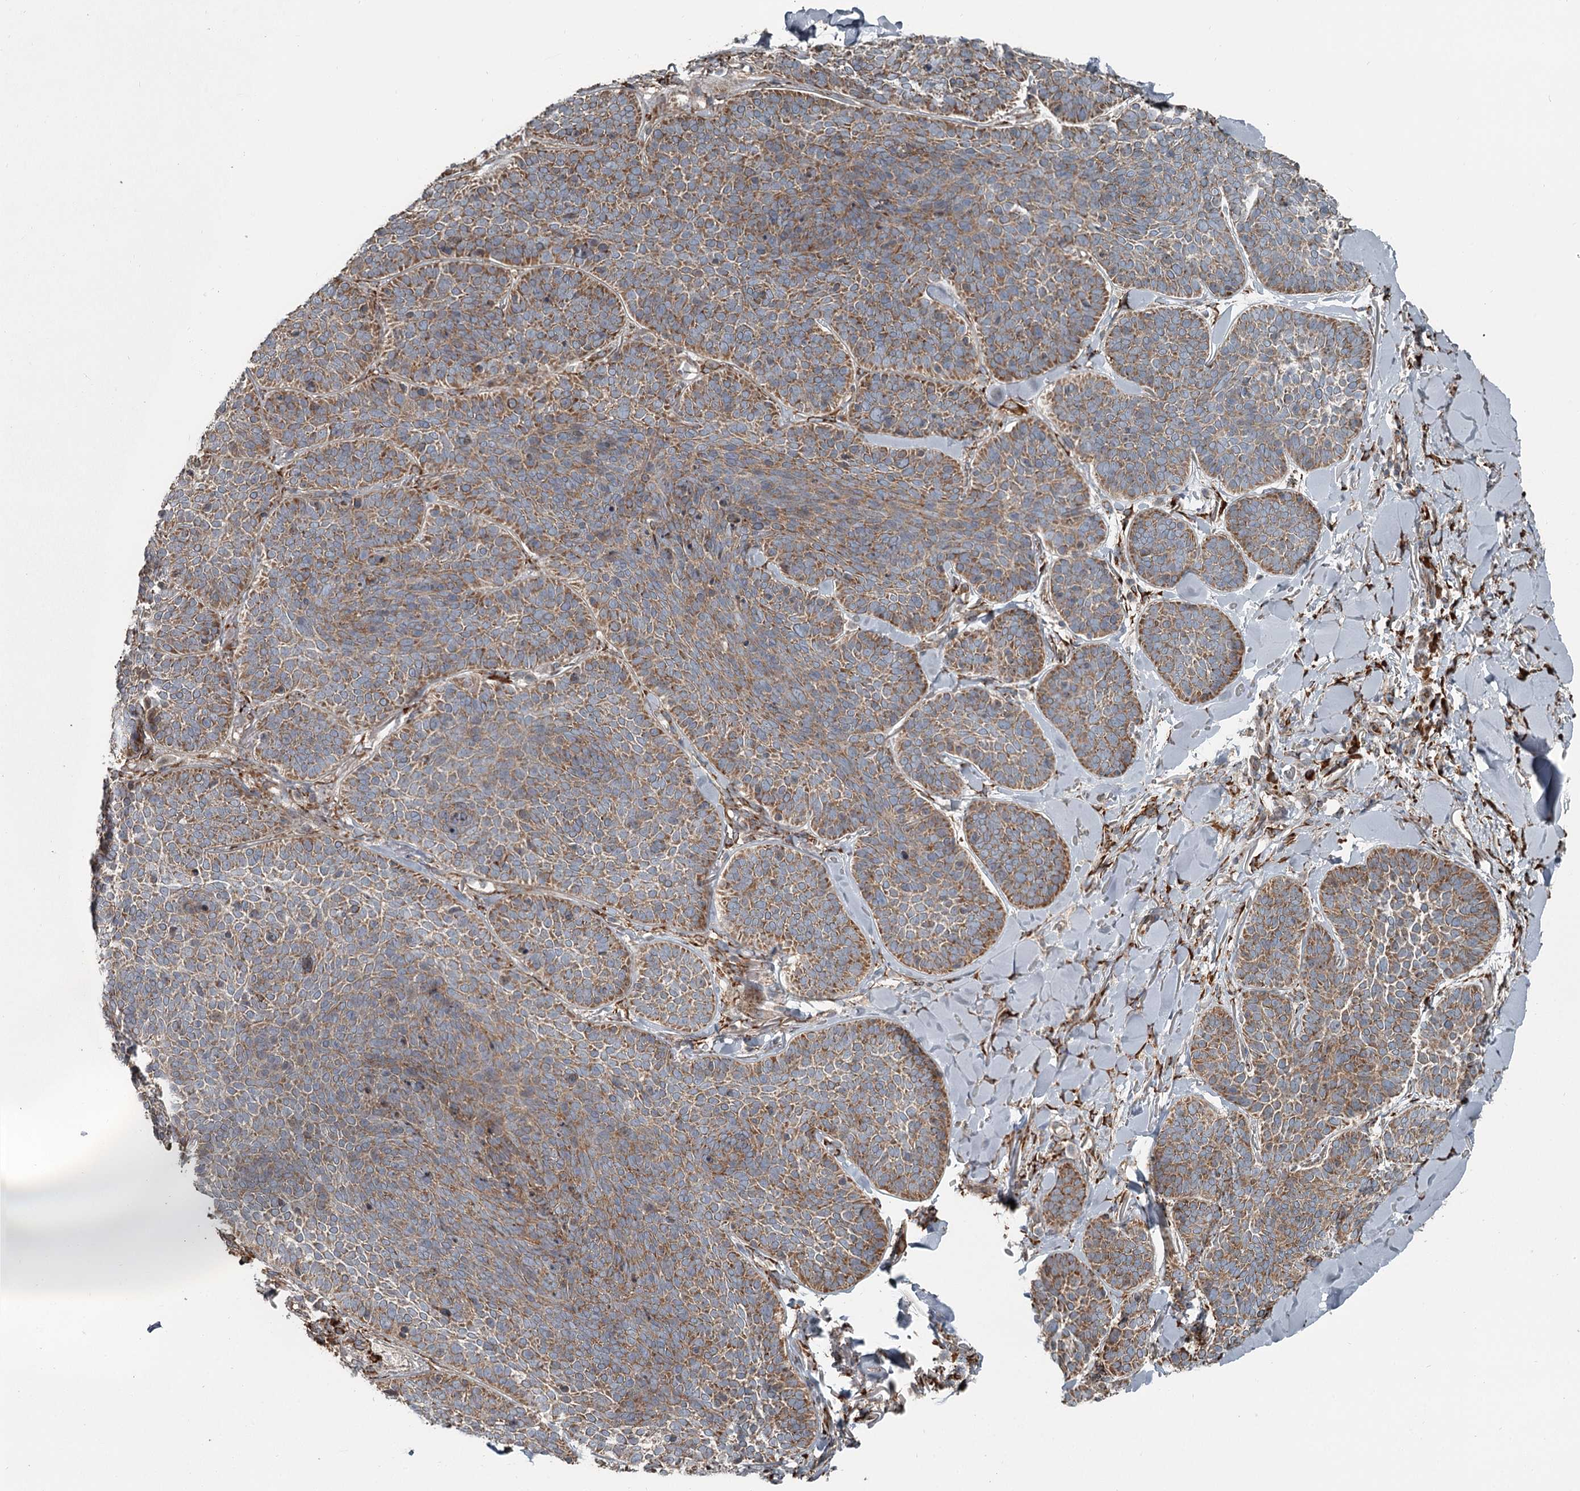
{"staining": {"intensity": "moderate", "quantity": ">75%", "location": "cytoplasmic/membranous"}, "tissue": "skin cancer", "cell_type": "Tumor cells", "image_type": "cancer", "snomed": [{"axis": "morphology", "description": "Basal cell carcinoma"}, {"axis": "topography", "description": "Skin"}], "caption": "Protein staining of skin cancer tissue exhibits moderate cytoplasmic/membranous expression in approximately >75% of tumor cells. (brown staining indicates protein expression, while blue staining denotes nuclei).", "gene": "RASSF8", "patient": {"sex": "male", "age": 85}}